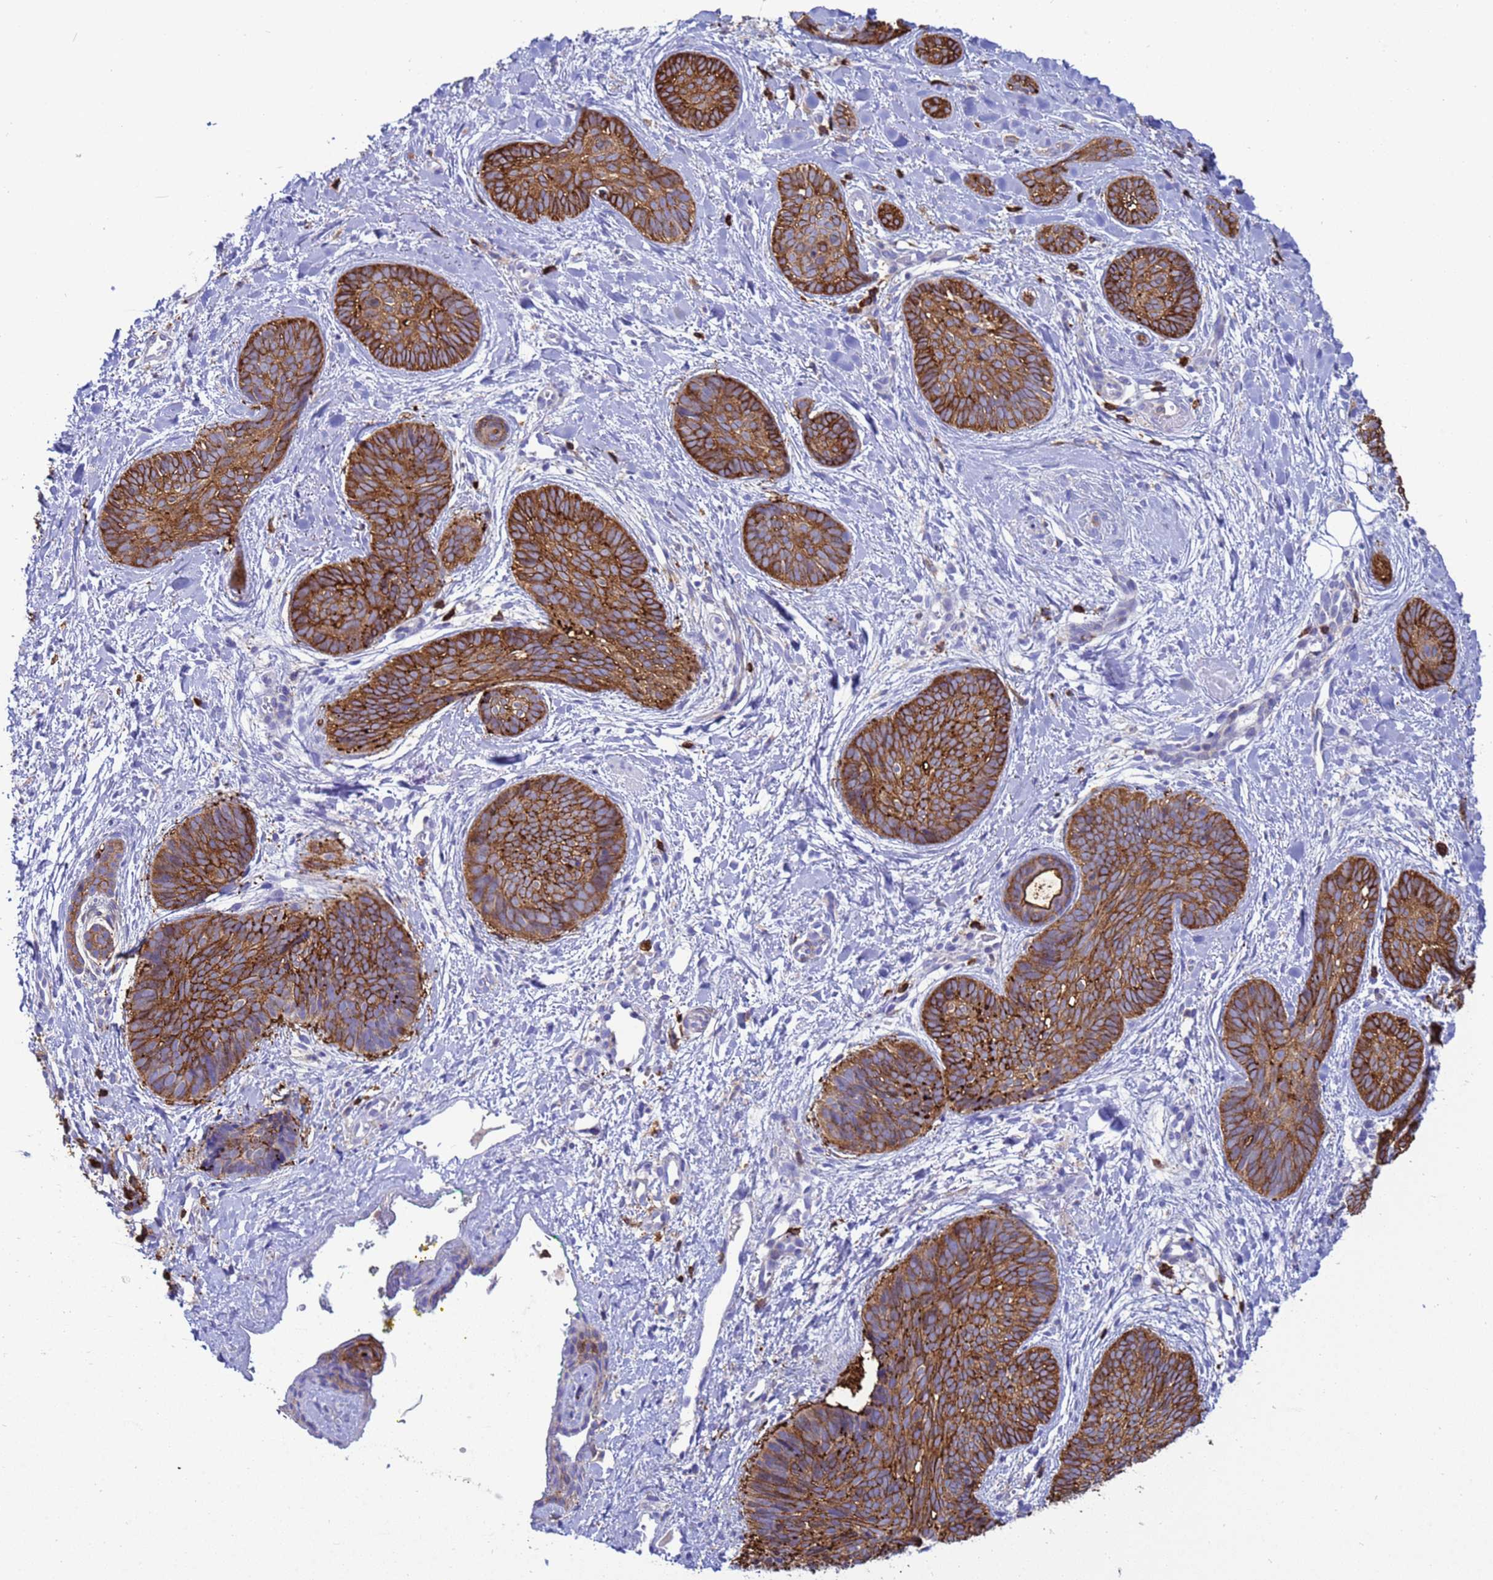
{"staining": {"intensity": "strong", "quantity": ">75%", "location": "cytoplasmic/membranous"}, "tissue": "skin cancer", "cell_type": "Tumor cells", "image_type": "cancer", "snomed": [{"axis": "morphology", "description": "Basal cell carcinoma"}, {"axis": "topography", "description": "Skin"}], "caption": "A high-resolution micrograph shows immunohistochemistry staining of basal cell carcinoma (skin), which exhibits strong cytoplasmic/membranous expression in approximately >75% of tumor cells. The protein is shown in brown color, while the nuclei are stained blue.", "gene": "EZR", "patient": {"sex": "female", "age": 81}}